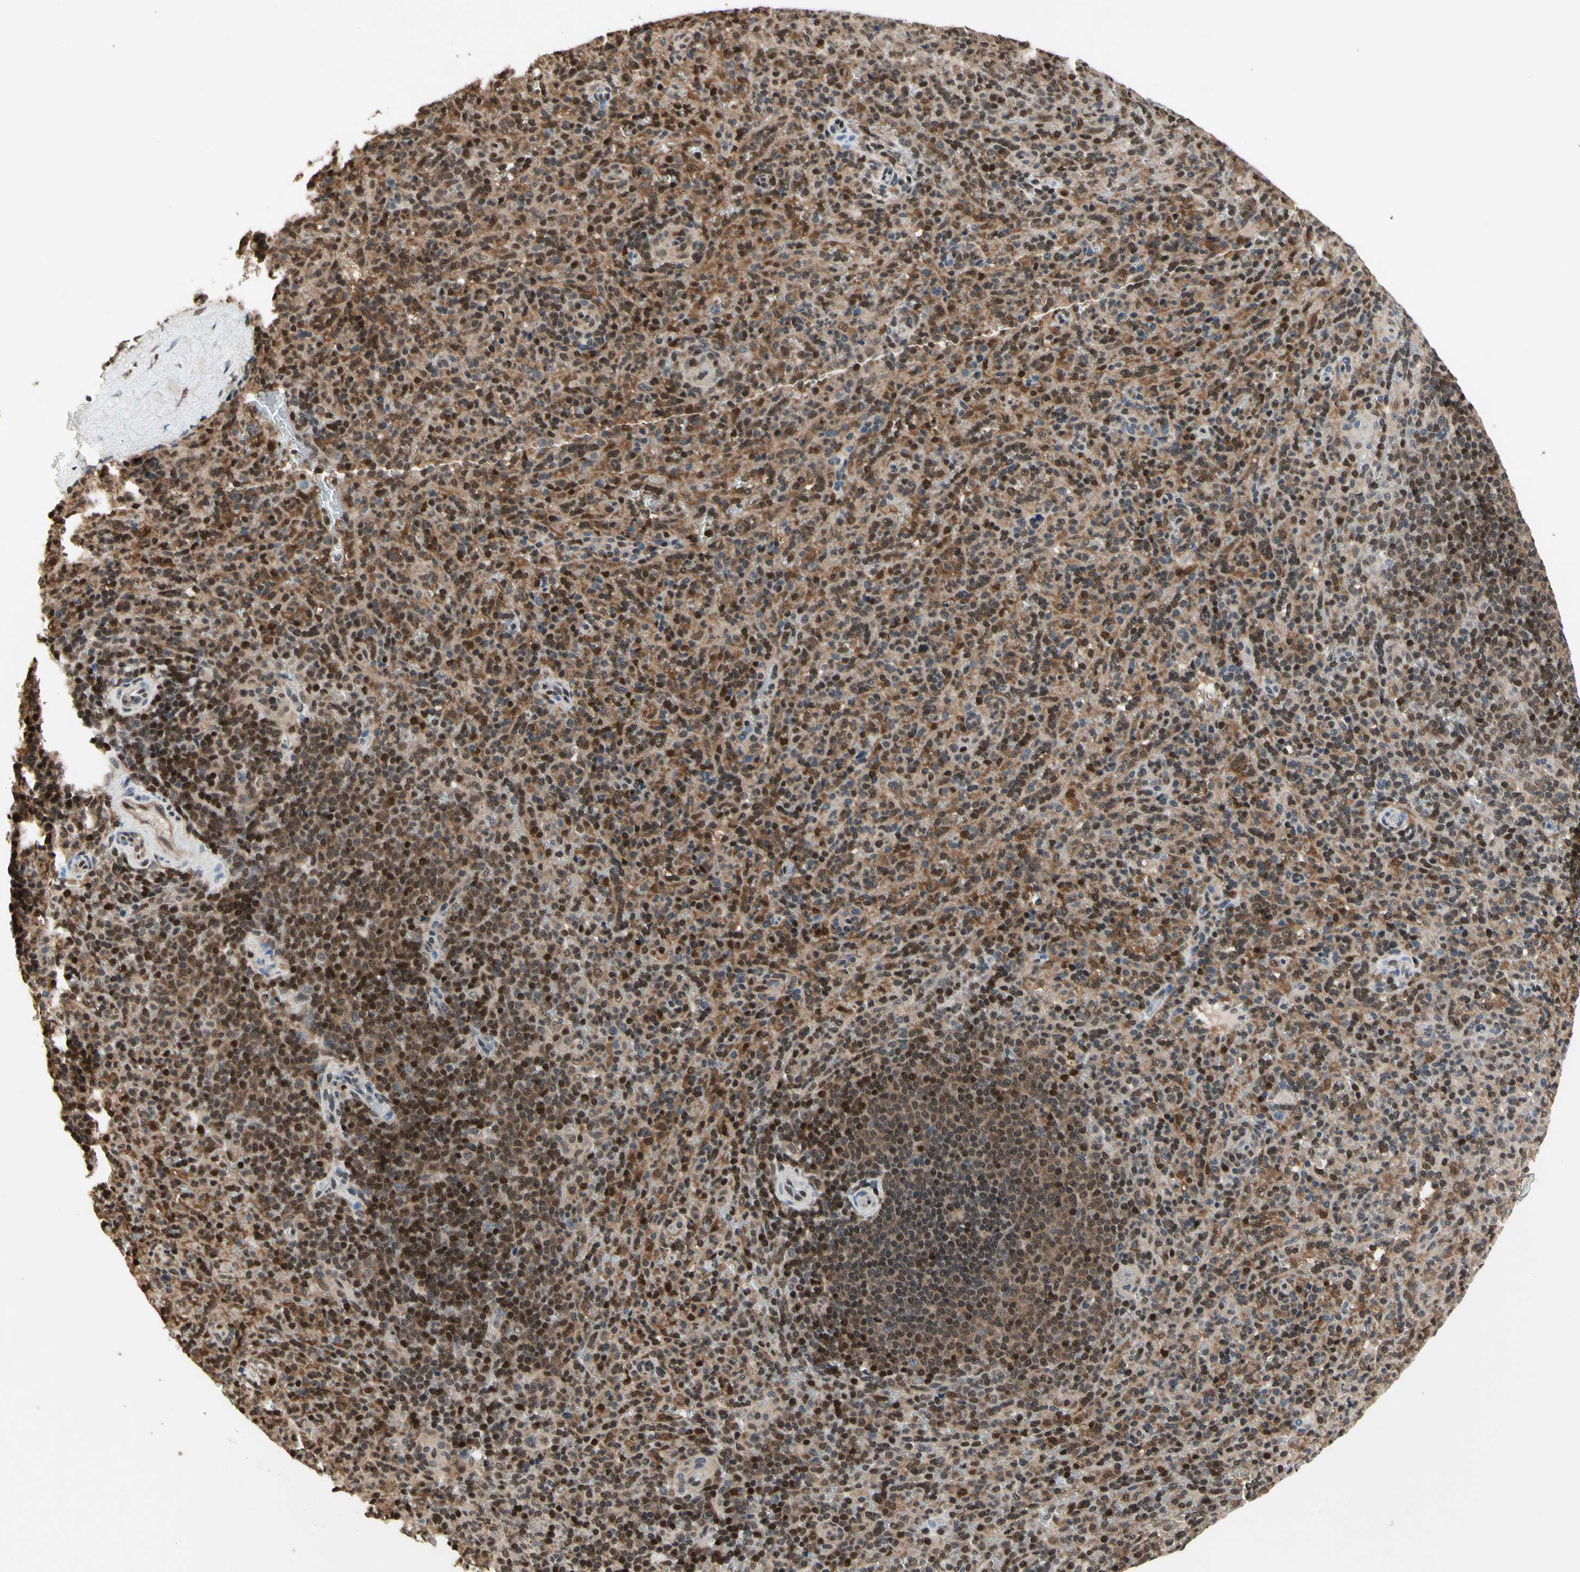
{"staining": {"intensity": "moderate", "quantity": ">75%", "location": "cytoplasmic/membranous,nuclear"}, "tissue": "spleen", "cell_type": "Cells in red pulp", "image_type": "normal", "snomed": [{"axis": "morphology", "description": "Normal tissue, NOS"}, {"axis": "topography", "description": "Spleen"}], "caption": "A medium amount of moderate cytoplasmic/membranous,nuclear positivity is identified in approximately >75% of cells in red pulp in unremarkable spleen. Using DAB (3,3'-diaminobenzidine) (brown) and hematoxylin (blue) stains, captured at high magnification using brightfield microscopy.", "gene": "GSR", "patient": {"sex": "male", "age": 36}}